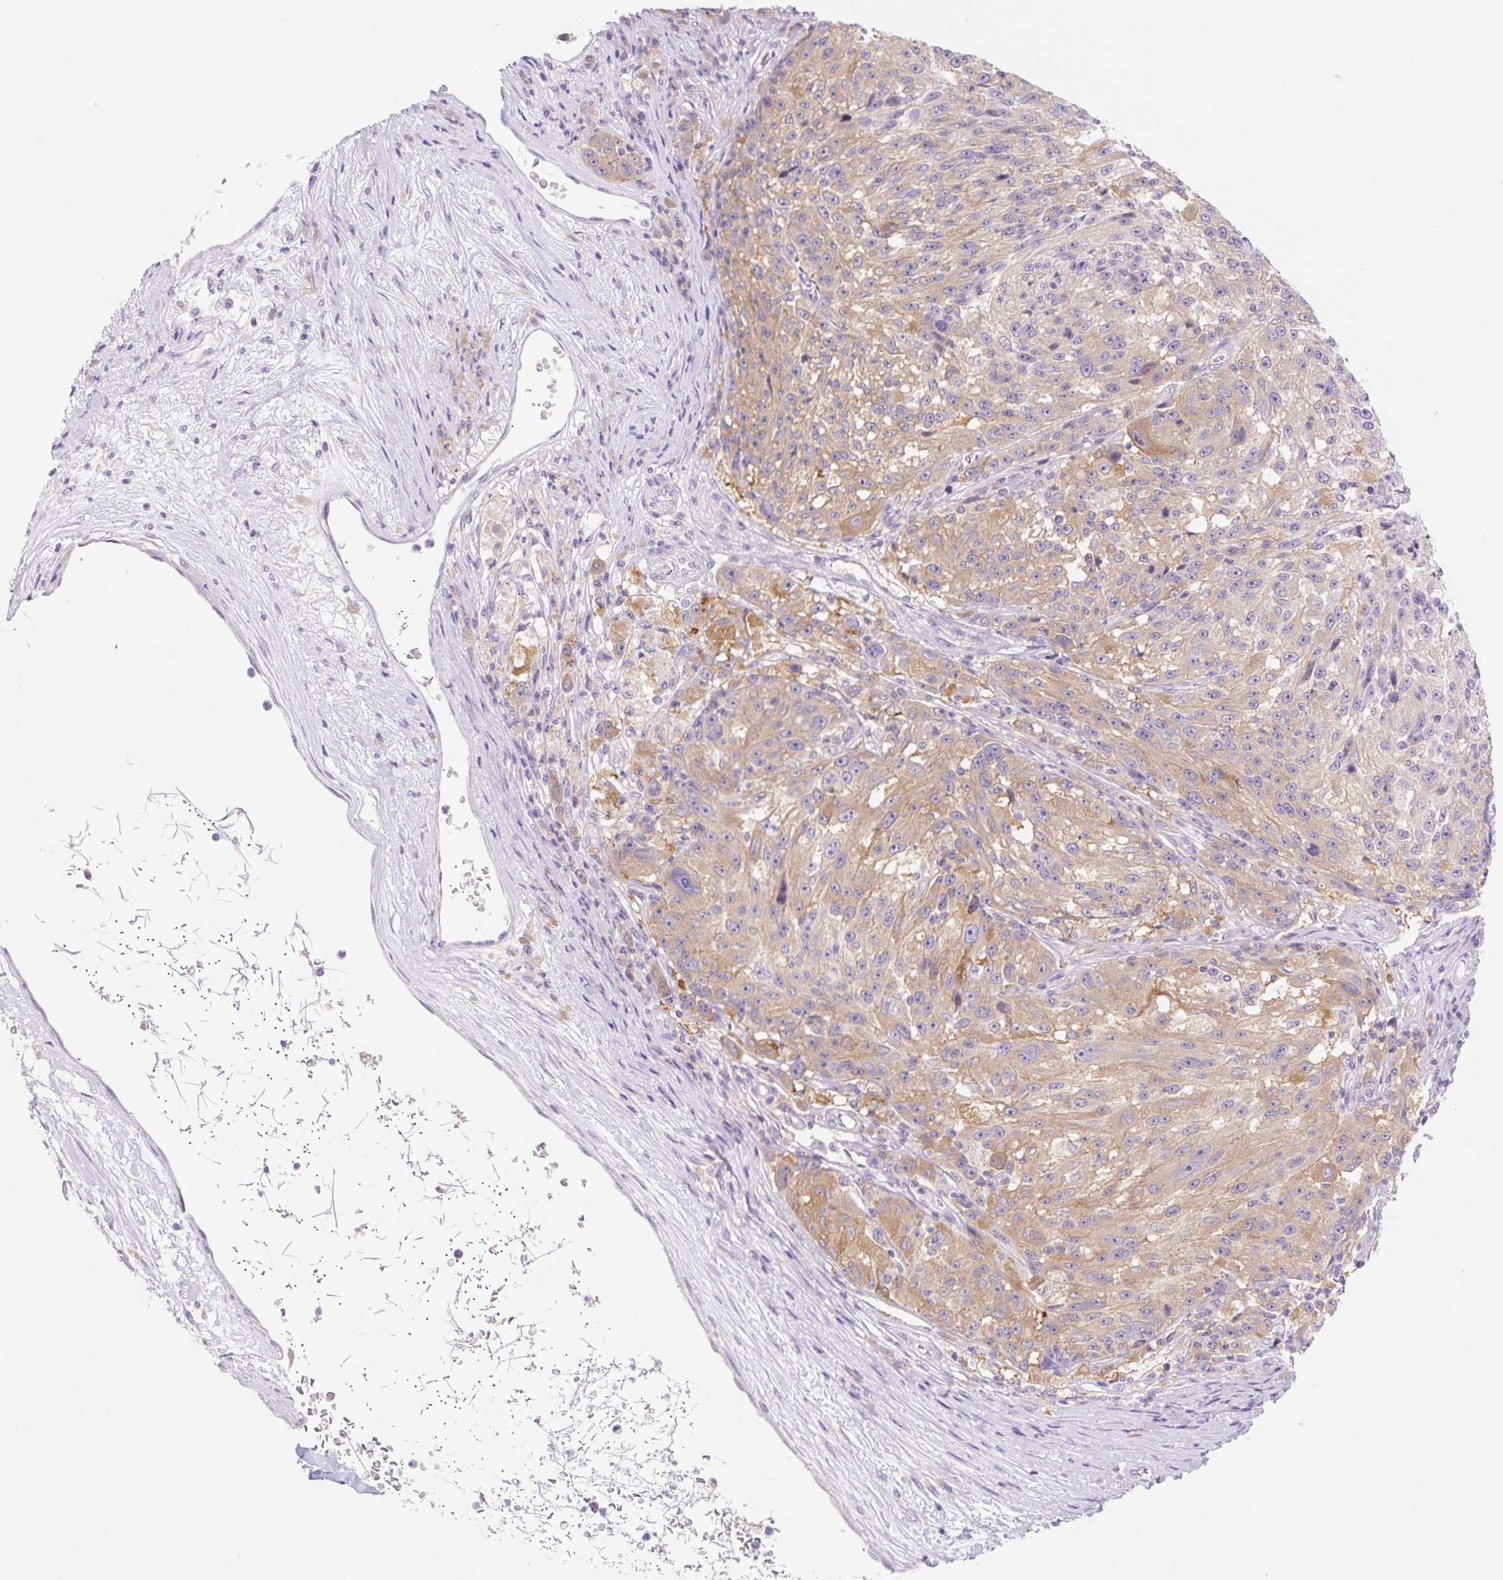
{"staining": {"intensity": "moderate", "quantity": ">75%", "location": "cytoplasmic/membranous"}, "tissue": "melanoma", "cell_type": "Tumor cells", "image_type": "cancer", "snomed": [{"axis": "morphology", "description": "Malignant melanoma, NOS"}, {"axis": "topography", "description": "Skin"}], "caption": "Tumor cells display moderate cytoplasmic/membranous expression in approximately >75% of cells in malignant melanoma.", "gene": "DENND5A", "patient": {"sex": "male", "age": 53}}